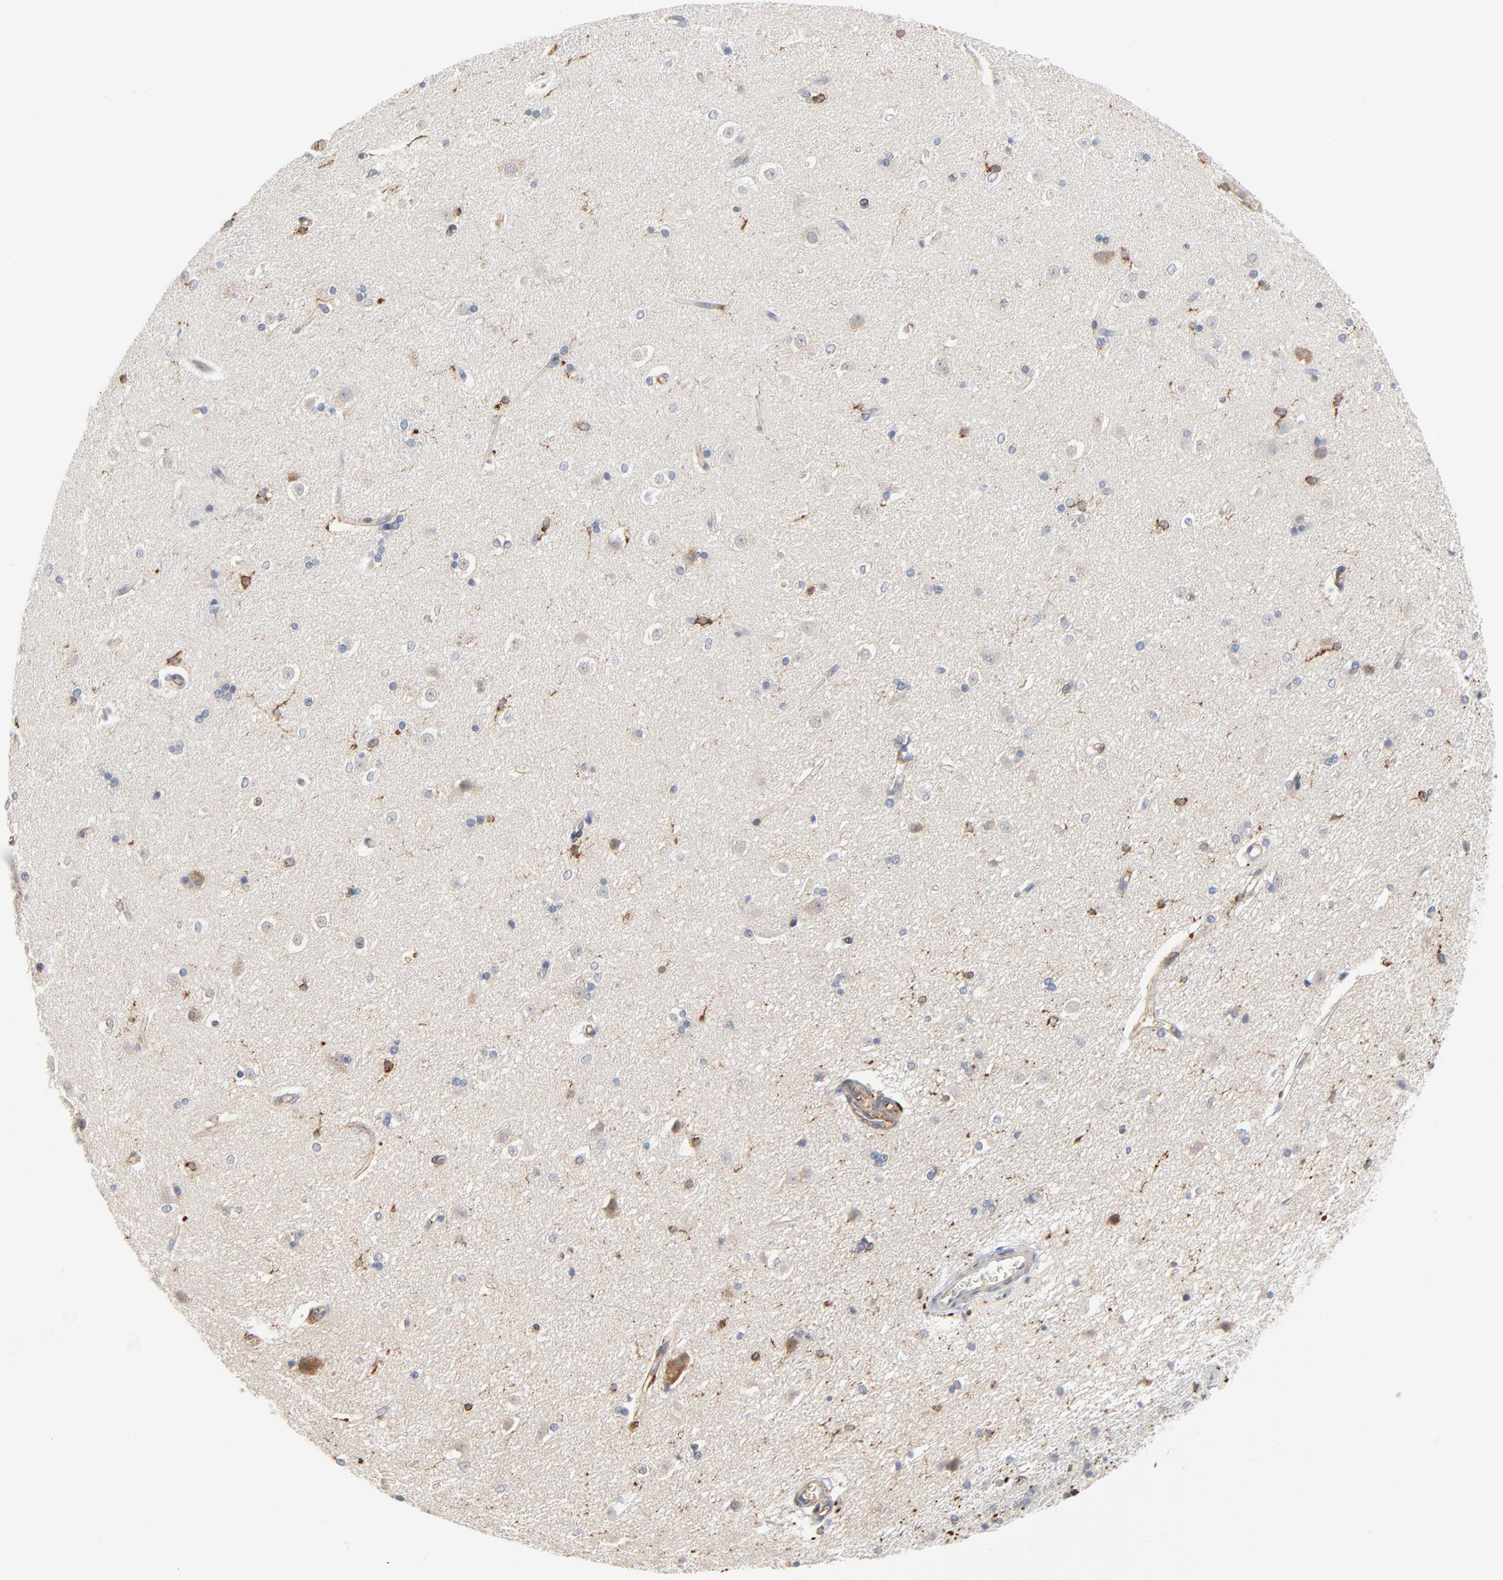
{"staining": {"intensity": "moderate", "quantity": "<25%", "location": "cytoplasmic/membranous"}, "tissue": "caudate", "cell_type": "Glial cells", "image_type": "normal", "snomed": [{"axis": "morphology", "description": "Normal tissue, NOS"}, {"axis": "topography", "description": "Lateral ventricle wall"}], "caption": "Caudate was stained to show a protein in brown. There is low levels of moderate cytoplasmic/membranous expression in approximately <25% of glial cells. (Brightfield microscopy of DAB IHC at high magnification).", "gene": "SH3KBP1", "patient": {"sex": "female", "age": 19}}